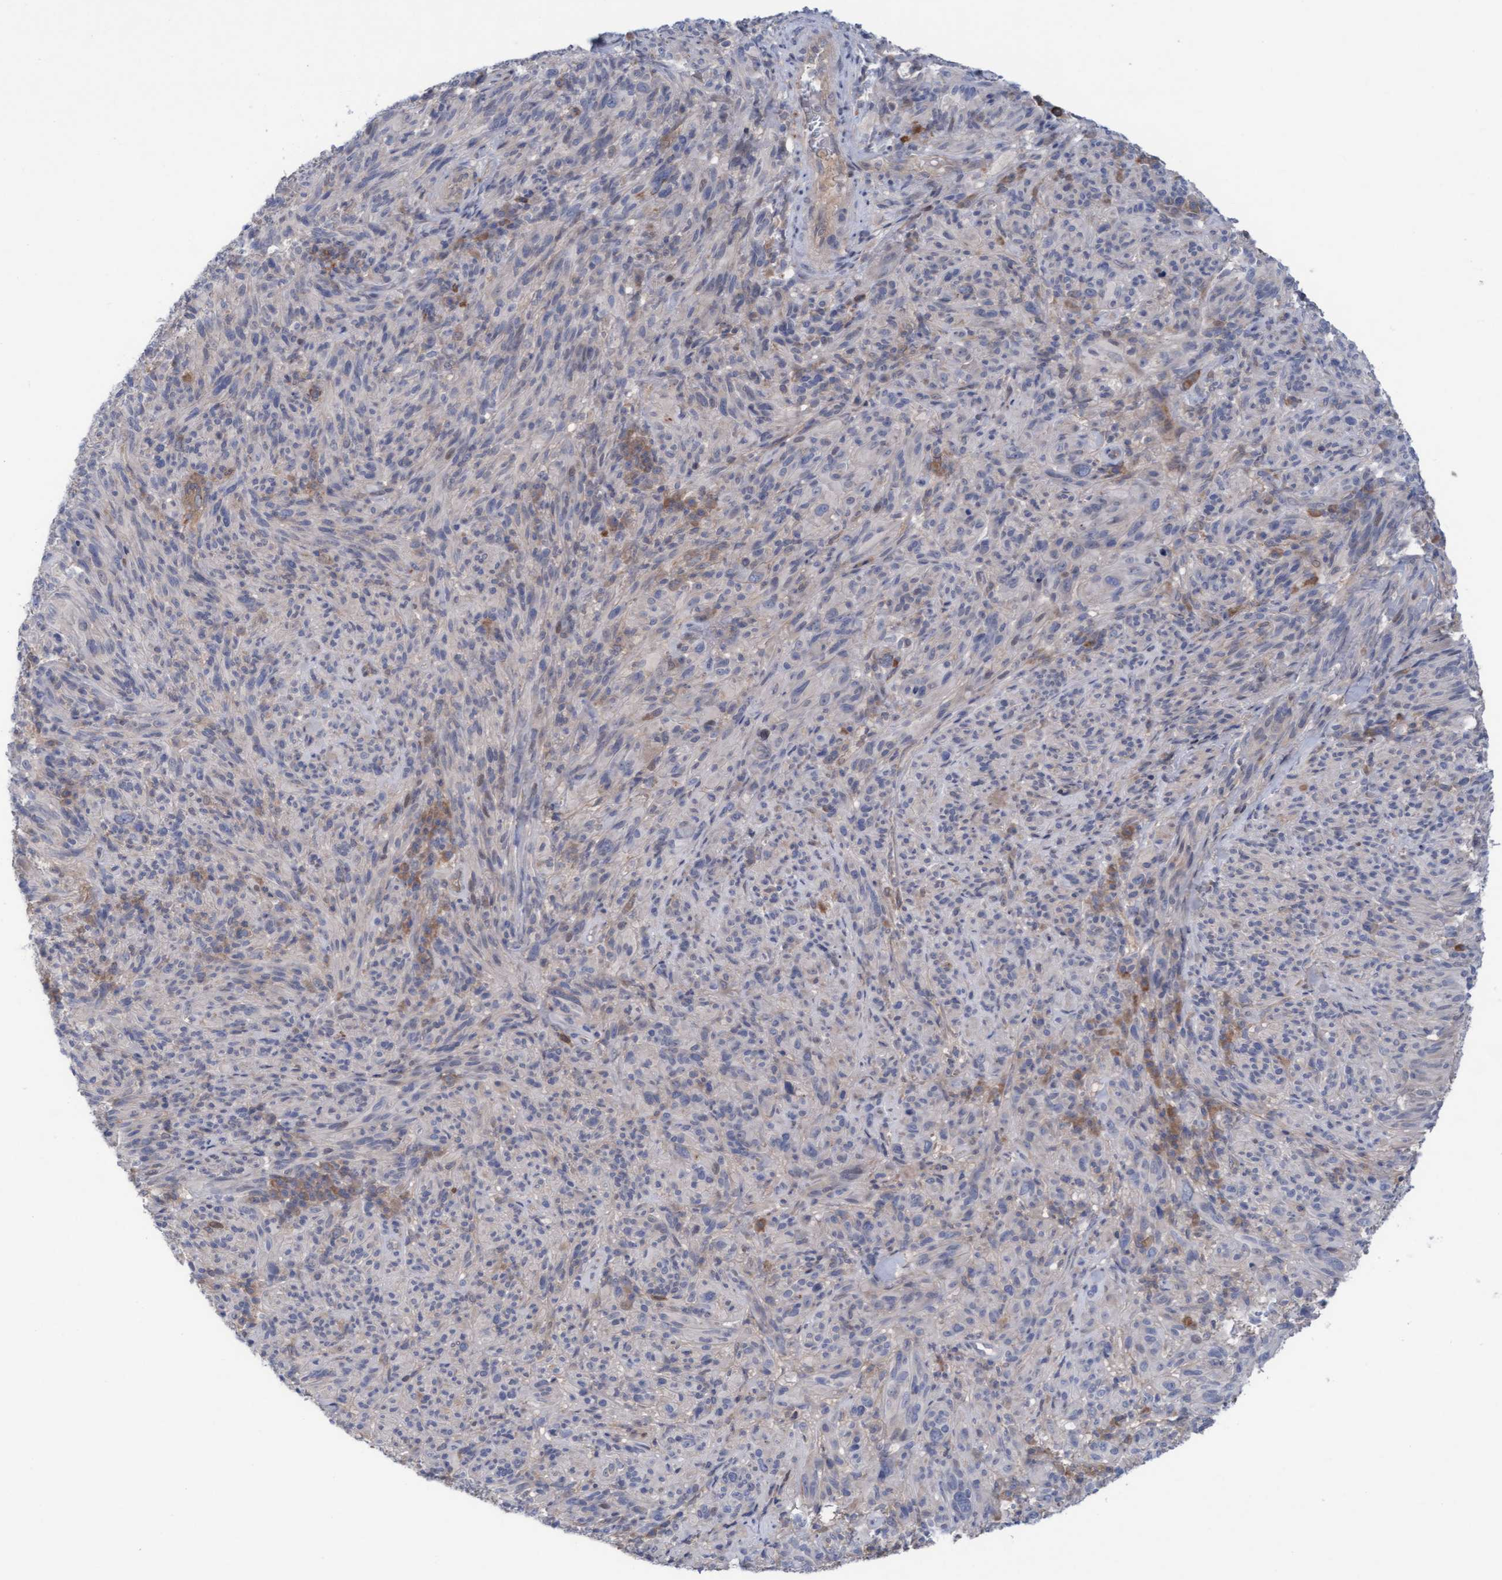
{"staining": {"intensity": "negative", "quantity": "none", "location": "none"}, "tissue": "melanoma", "cell_type": "Tumor cells", "image_type": "cancer", "snomed": [{"axis": "morphology", "description": "Malignant melanoma, NOS"}, {"axis": "topography", "description": "Skin of head"}], "caption": "This is an immunohistochemistry image of human malignant melanoma. There is no staining in tumor cells.", "gene": "PLCD1", "patient": {"sex": "male", "age": 96}}